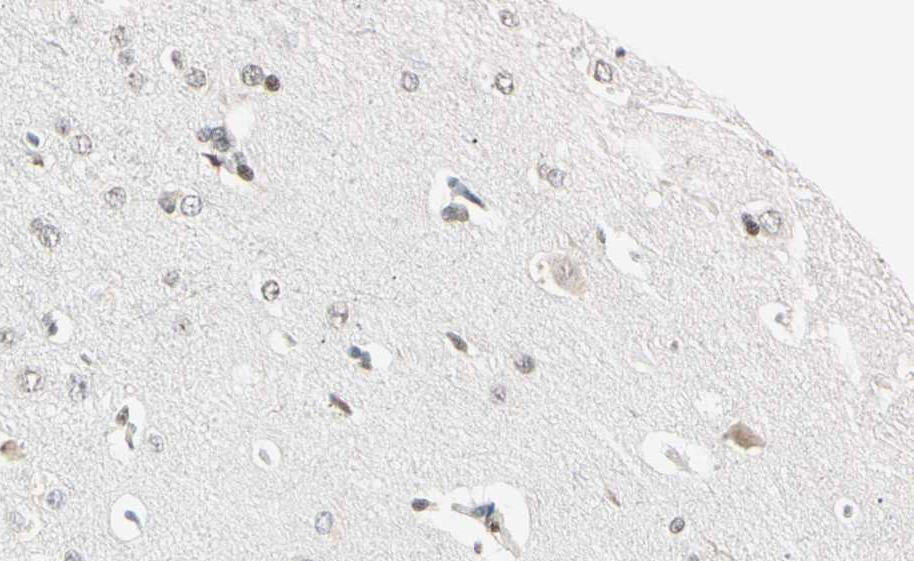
{"staining": {"intensity": "weak", "quantity": "<25%", "location": "cytoplasmic/membranous"}, "tissue": "cerebral cortex", "cell_type": "Endothelial cells", "image_type": "normal", "snomed": [{"axis": "morphology", "description": "Normal tissue, NOS"}, {"axis": "topography", "description": "Cerebral cortex"}], "caption": "The immunohistochemistry (IHC) histopathology image has no significant positivity in endothelial cells of cerebral cortex.", "gene": "C1orf174", "patient": {"sex": "male", "age": 62}}